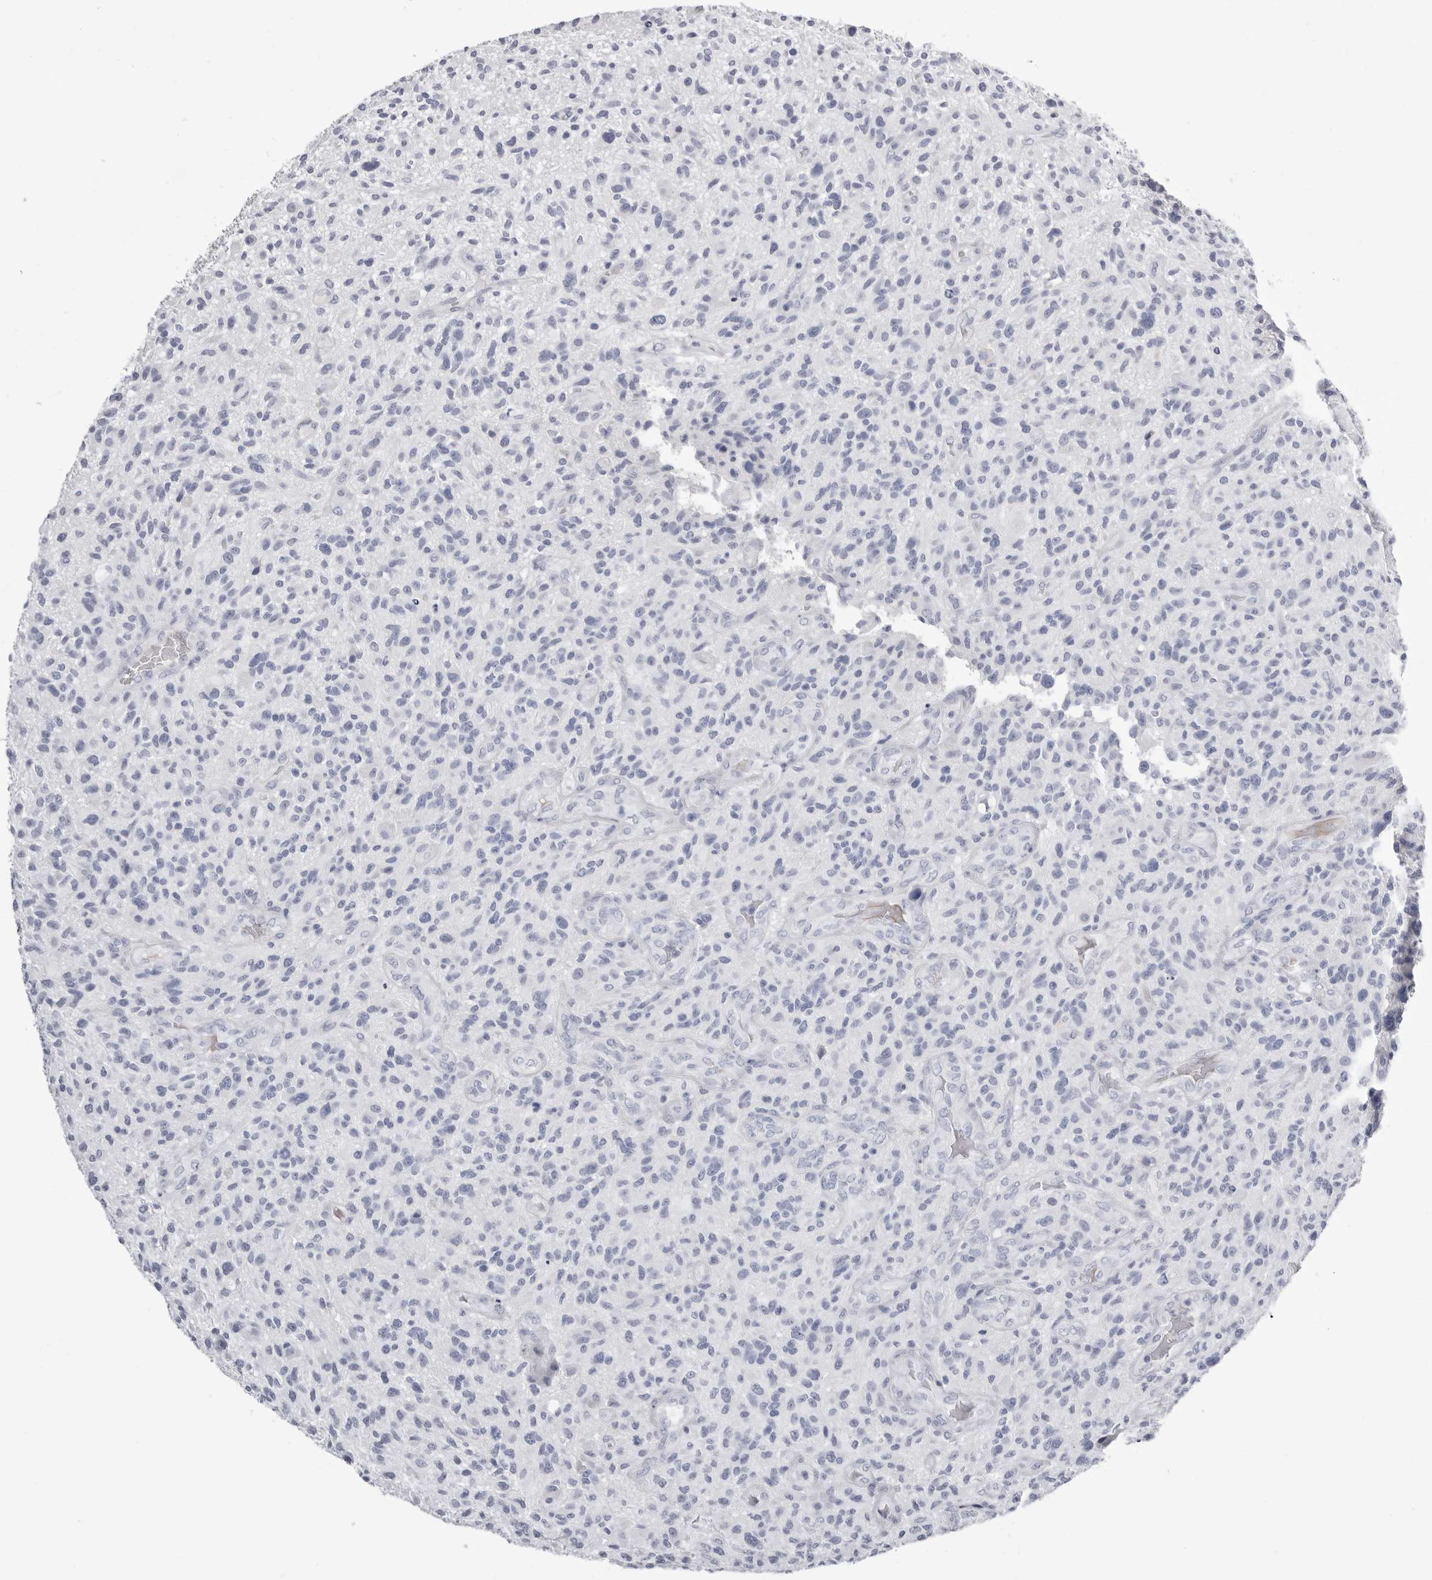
{"staining": {"intensity": "negative", "quantity": "none", "location": "none"}, "tissue": "glioma", "cell_type": "Tumor cells", "image_type": "cancer", "snomed": [{"axis": "morphology", "description": "Glioma, malignant, High grade"}, {"axis": "topography", "description": "Brain"}], "caption": "IHC of human glioma exhibits no positivity in tumor cells.", "gene": "LPO", "patient": {"sex": "male", "age": 47}}